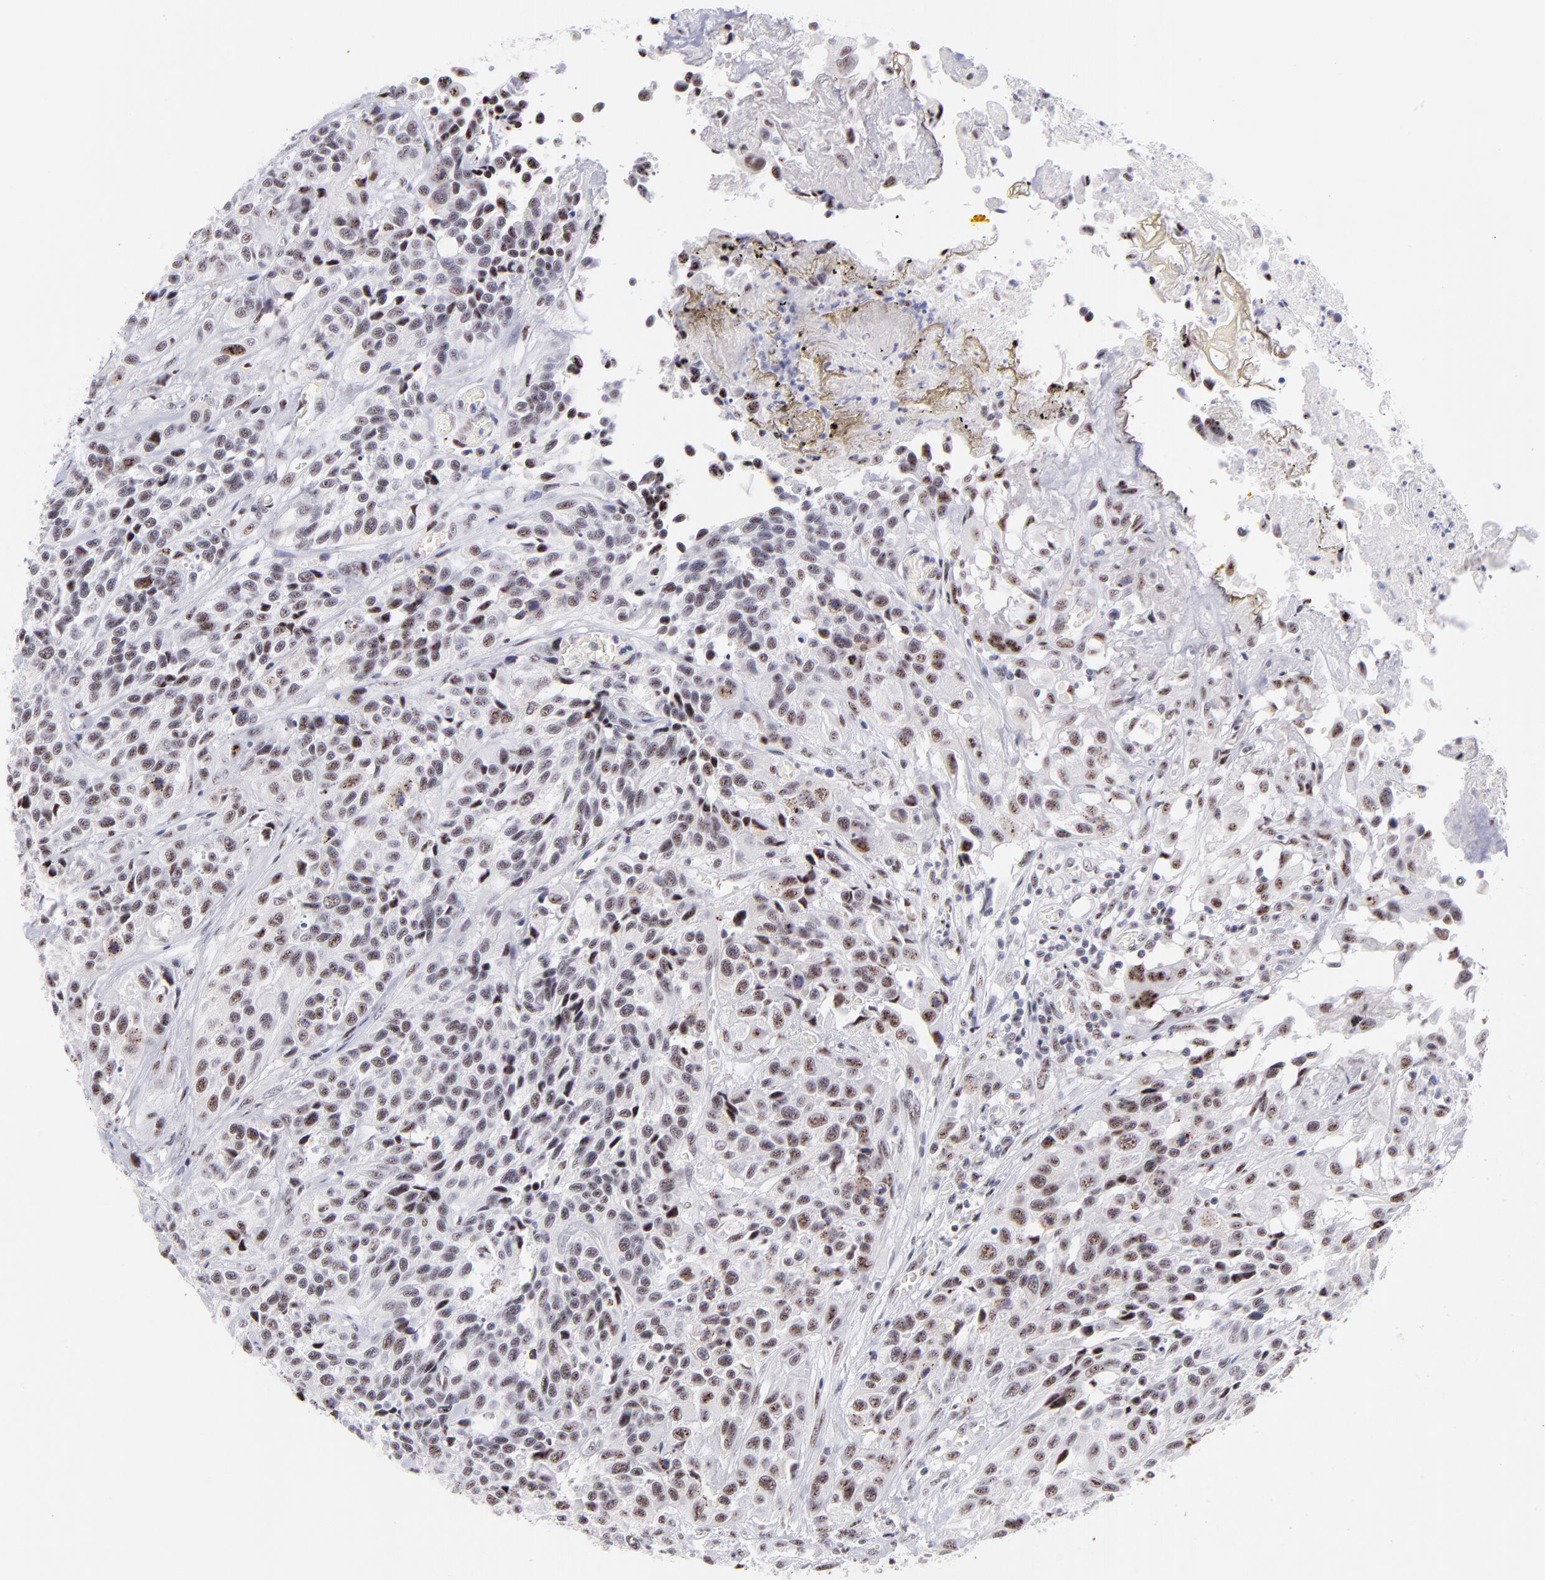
{"staining": {"intensity": "moderate", "quantity": ">75%", "location": "nuclear"}, "tissue": "urothelial cancer", "cell_type": "Tumor cells", "image_type": "cancer", "snomed": [{"axis": "morphology", "description": "Urothelial carcinoma, High grade"}, {"axis": "topography", "description": "Urinary bladder"}], "caption": "Tumor cells exhibit medium levels of moderate nuclear expression in about >75% of cells in human urothelial carcinoma (high-grade).", "gene": "CDC25C", "patient": {"sex": "female", "age": 81}}